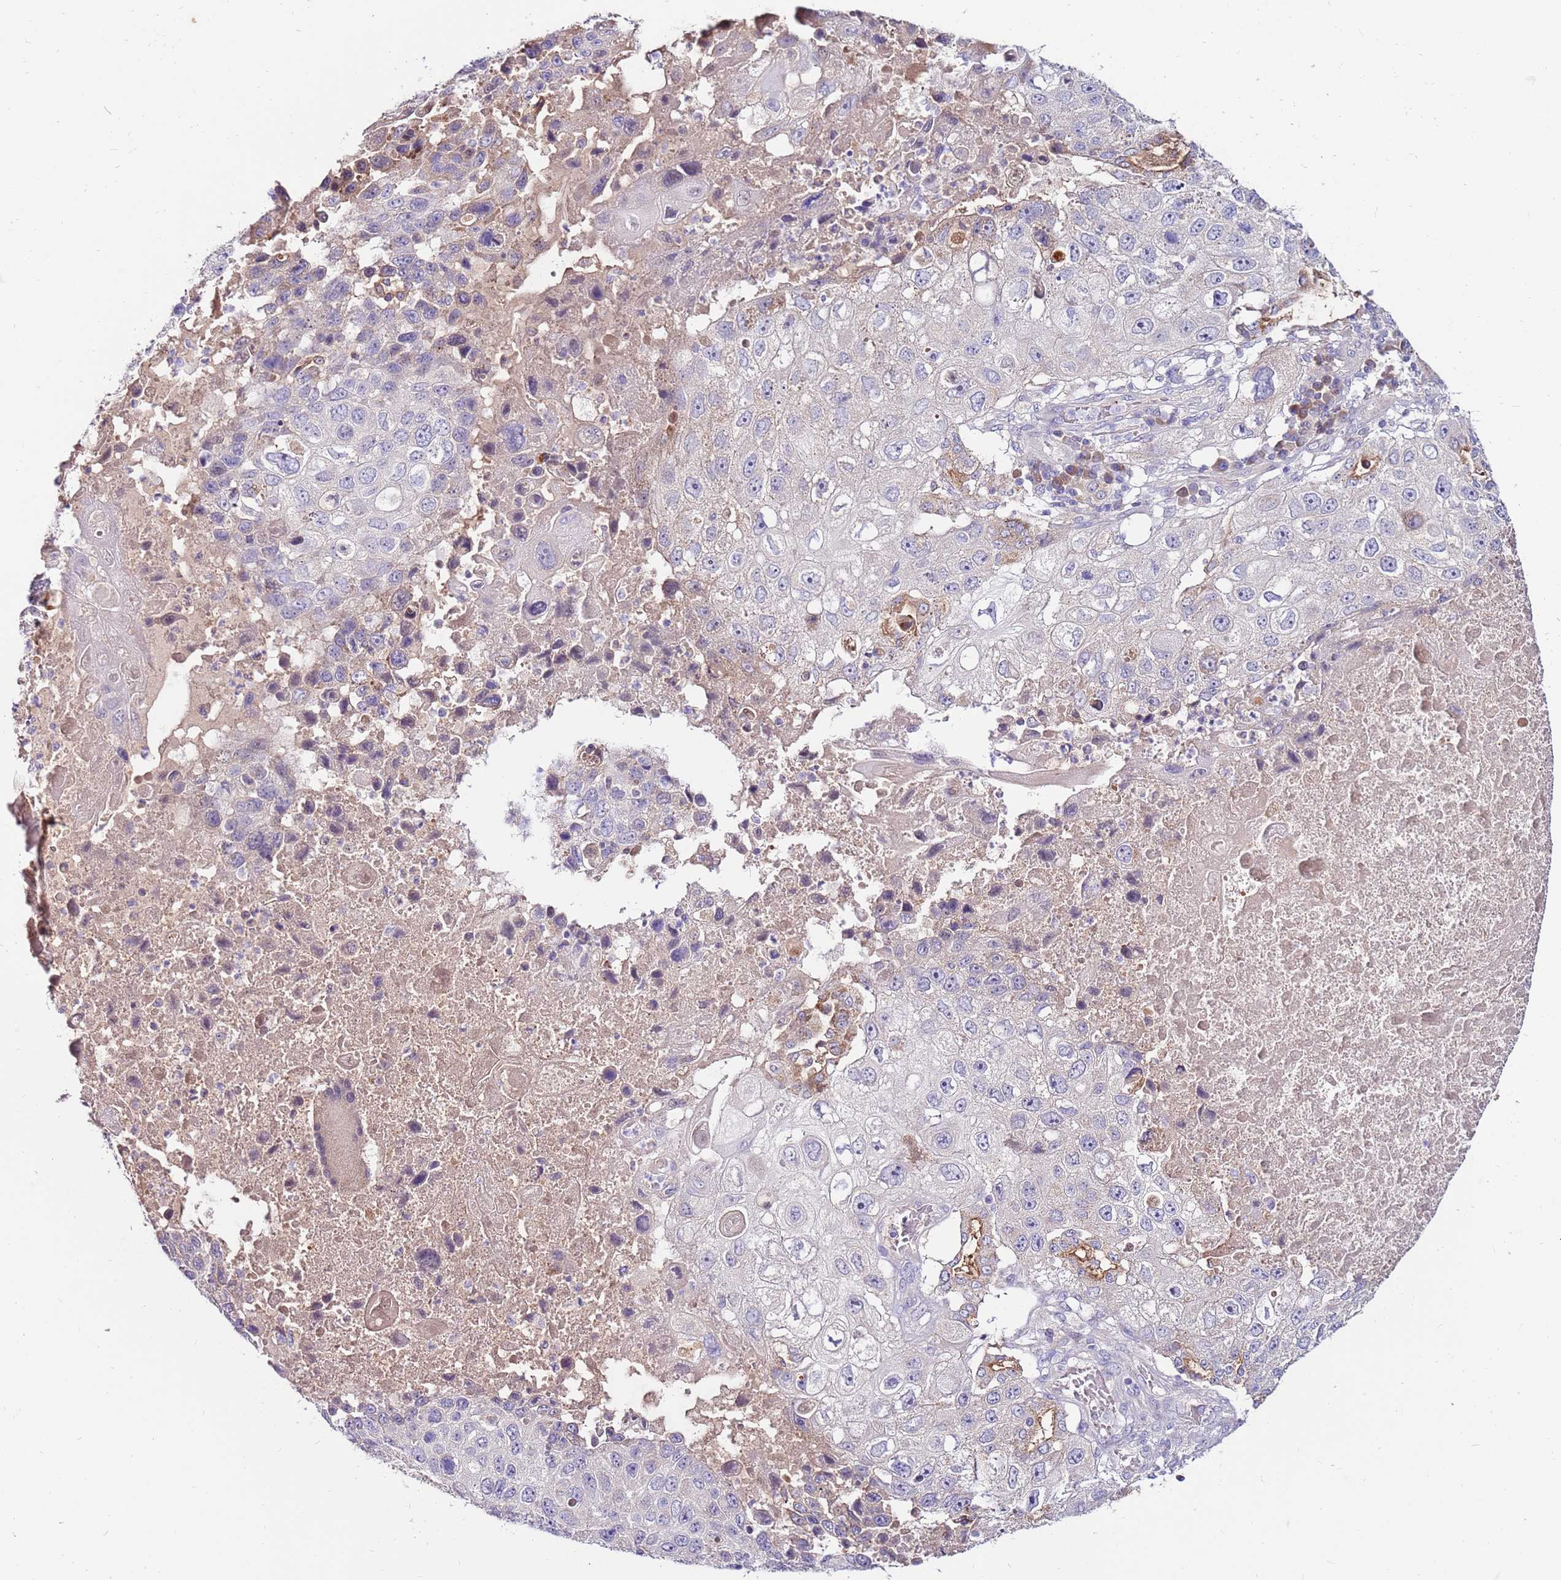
{"staining": {"intensity": "negative", "quantity": "none", "location": "none"}, "tissue": "lung cancer", "cell_type": "Tumor cells", "image_type": "cancer", "snomed": [{"axis": "morphology", "description": "Squamous cell carcinoma, NOS"}, {"axis": "topography", "description": "Lung"}], "caption": "The photomicrograph shows no staining of tumor cells in squamous cell carcinoma (lung). (DAB (3,3'-diaminobenzidine) IHC visualized using brightfield microscopy, high magnification).", "gene": "SLC44A4", "patient": {"sex": "male", "age": 61}}